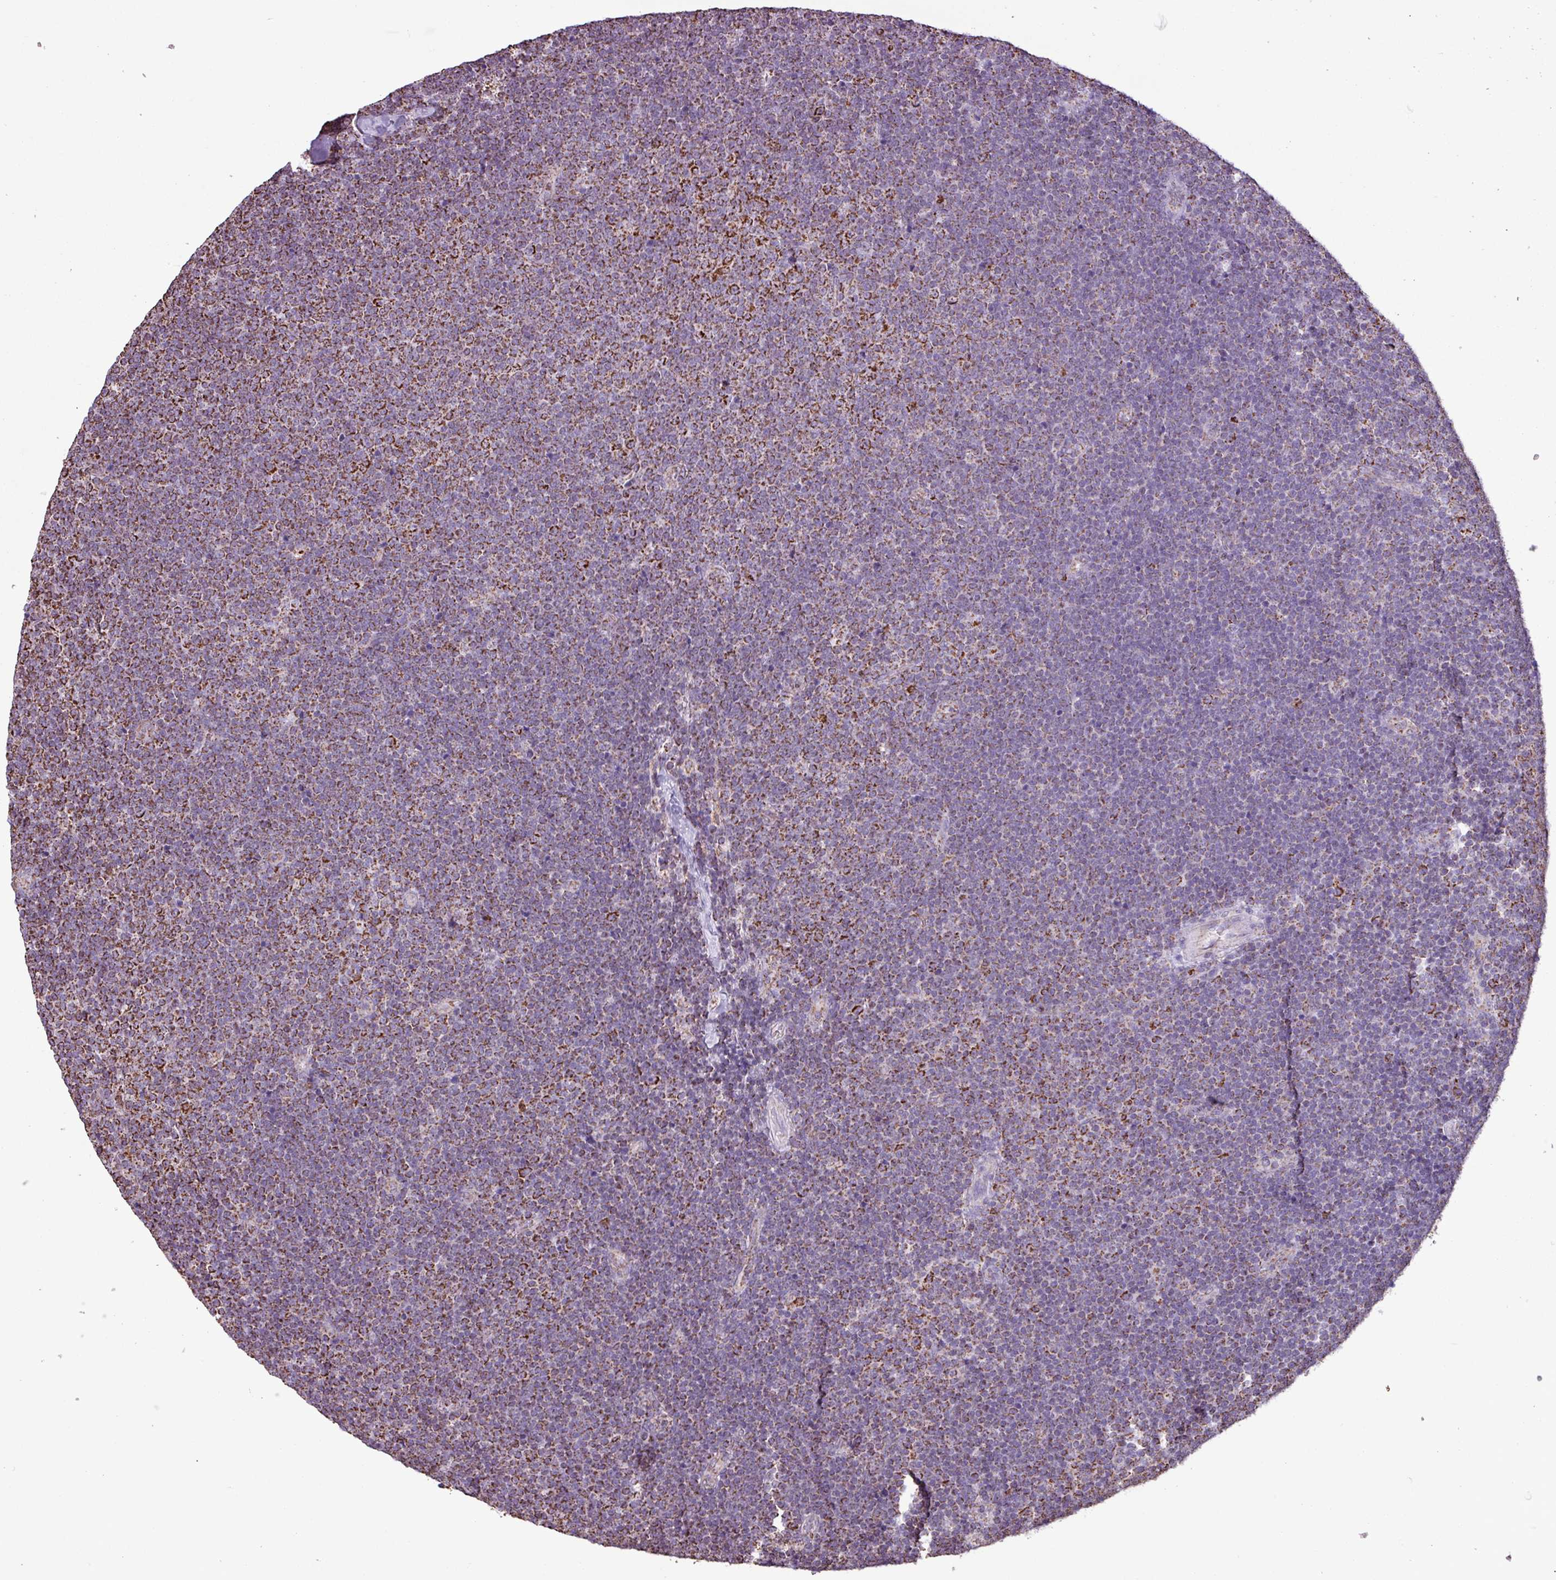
{"staining": {"intensity": "strong", "quantity": "25%-75%", "location": "cytoplasmic/membranous"}, "tissue": "lymphoma", "cell_type": "Tumor cells", "image_type": "cancer", "snomed": [{"axis": "morphology", "description": "Malignant lymphoma, non-Hodgkin's type, Low grade"}, {"axis": "topography", "description": "Lymph node"}], "caption": "This is a photomicrograph of immunohistochemistry (IHC) staining of lymphoma, which shows strong expression in the cytoplasmic/membranous of tumor cells.", "gene": "ALG8", "patient": {"sex": "male", "age": 48}}